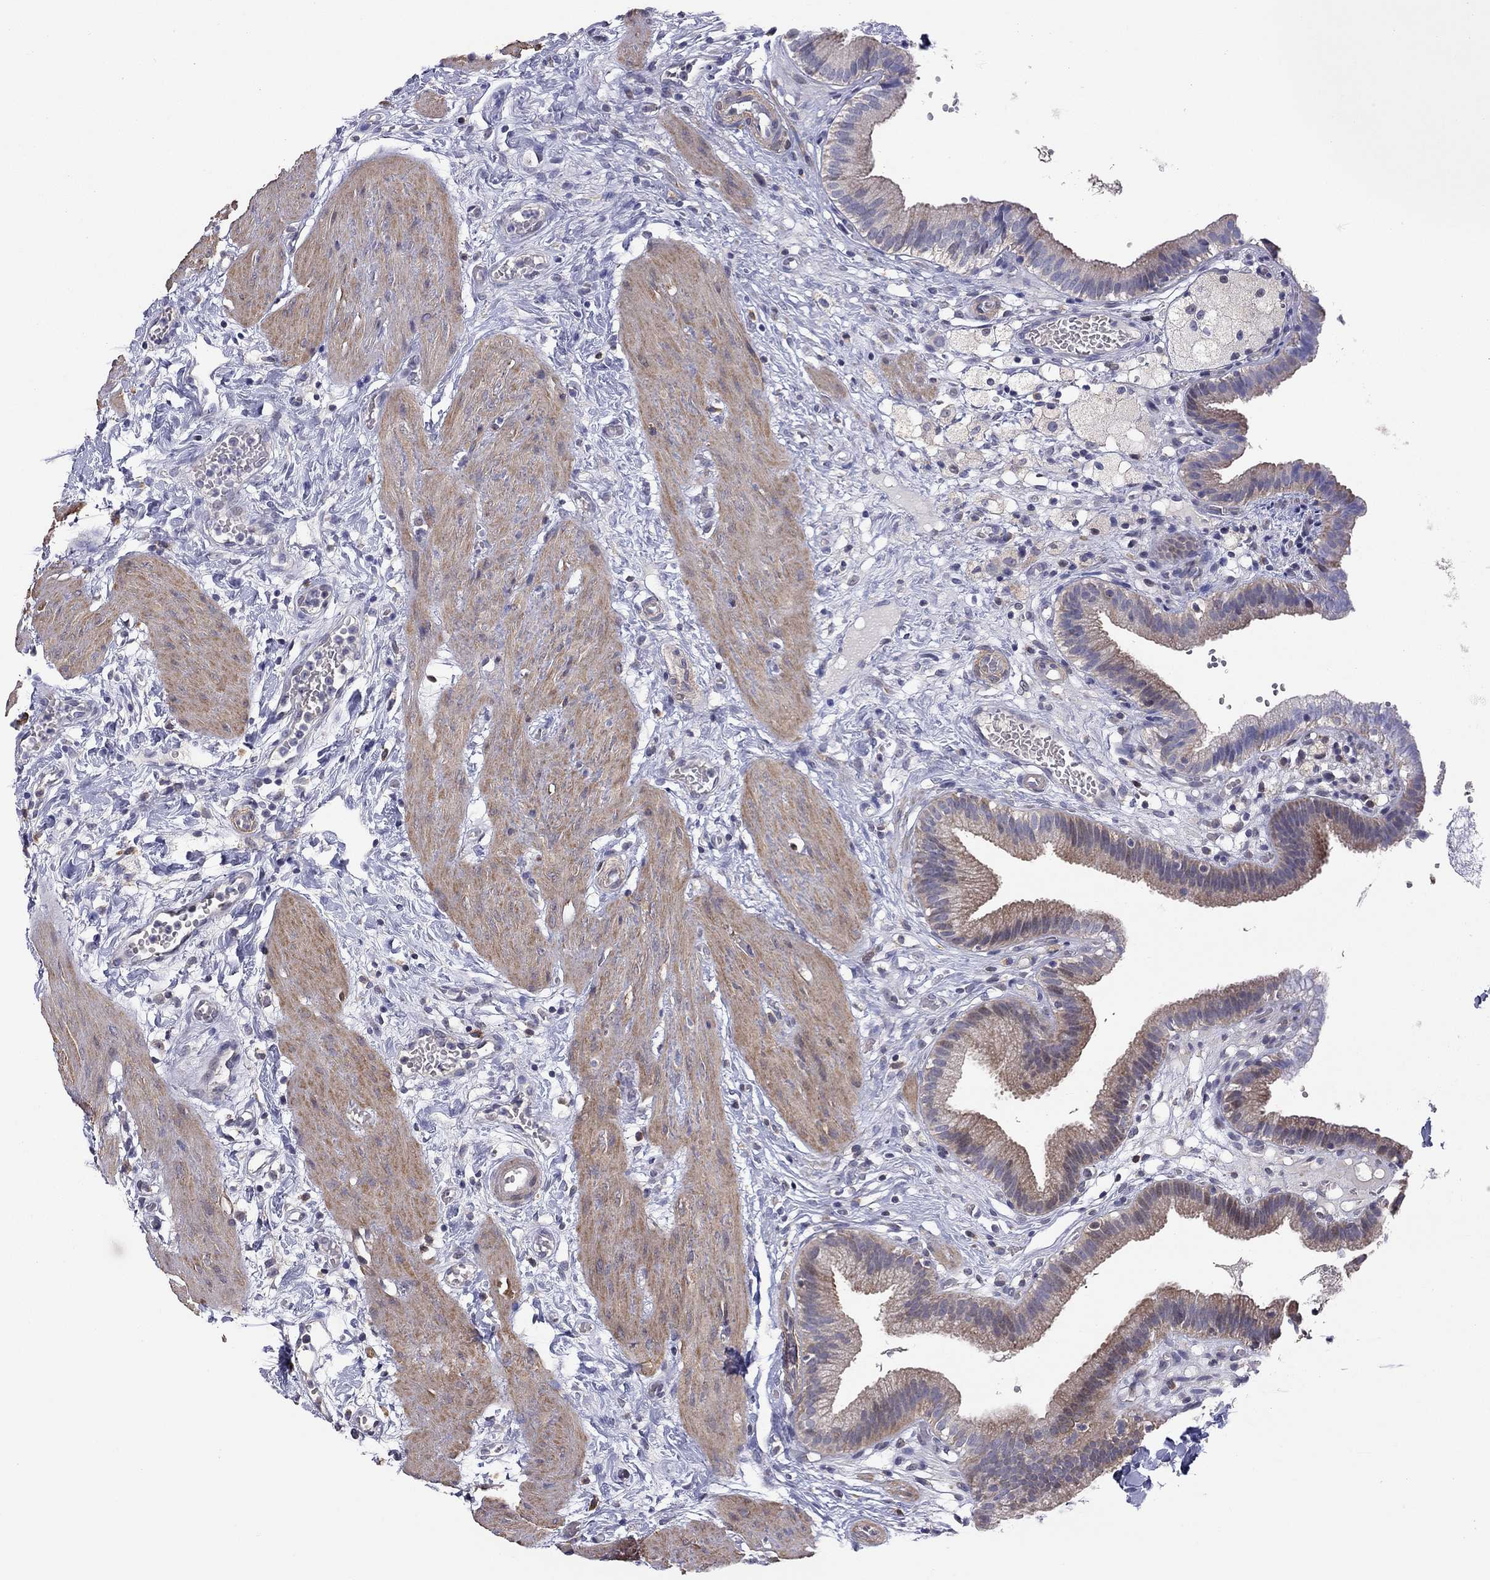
{"staining": {"intensity": "strong", "quantity": "<25%", "location": "cytoplasmic/membranous"}, "tissue": "gallbladder", "cell_type": "Glandular cells", "image_type": "normal", "snomed": [{"axis": "morphology", "description": "Normal tissue, NOS"}, {"axis": "topography", "description": "Gallbladder"}], "caption": "The image displays immunohistochemical staining of unremarkable gallbladder. There is strong cytoplasmic/membranous expression is seen in approximately <25% of glandular cells.", "gene": "SYTL2", "patient": {"sex": "female", "age": 24}}